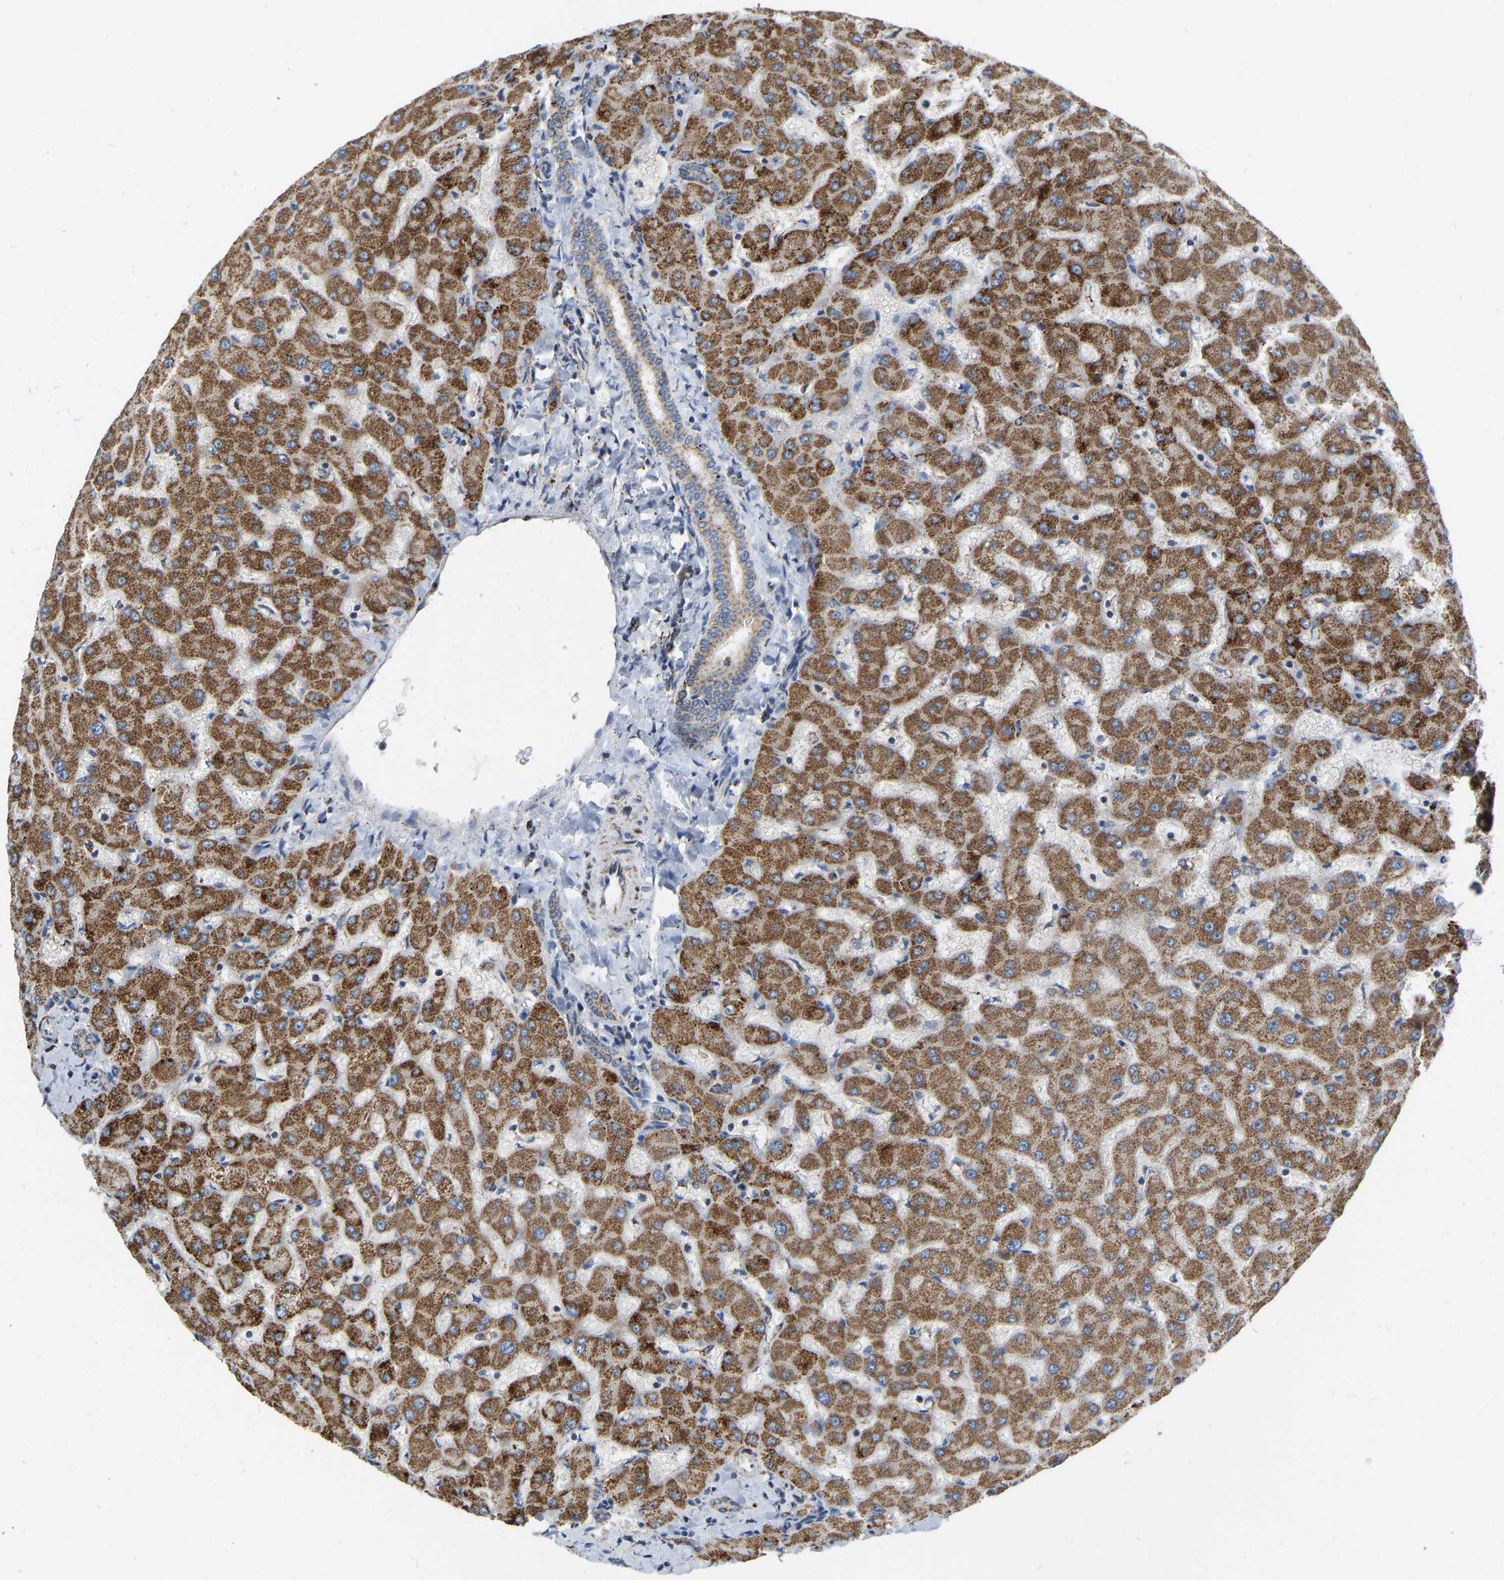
{"staining": {"intensity": "moderate", "quantity": "25%-75%", "location": "cytoplasmic/membranous"}, "tissue": "liver", "cell_type": "Cholangiocytes", "image_type": "normal", "snomed": [{"axis": "morphology", "description": "Normal tissue, NOS"}, {"axis": "topography", "description": "Liver"}], "caption": "DAB (3,3'-diaminobenzidine) immunohistochemical staining of unremarkable human liver demonstrates moderate cytoplasmic/membranous protein staining in approximately 25%-75% of cholangiocytes.", "gene": "CBLB", "patient": {"sex": "female", "age": 63}}